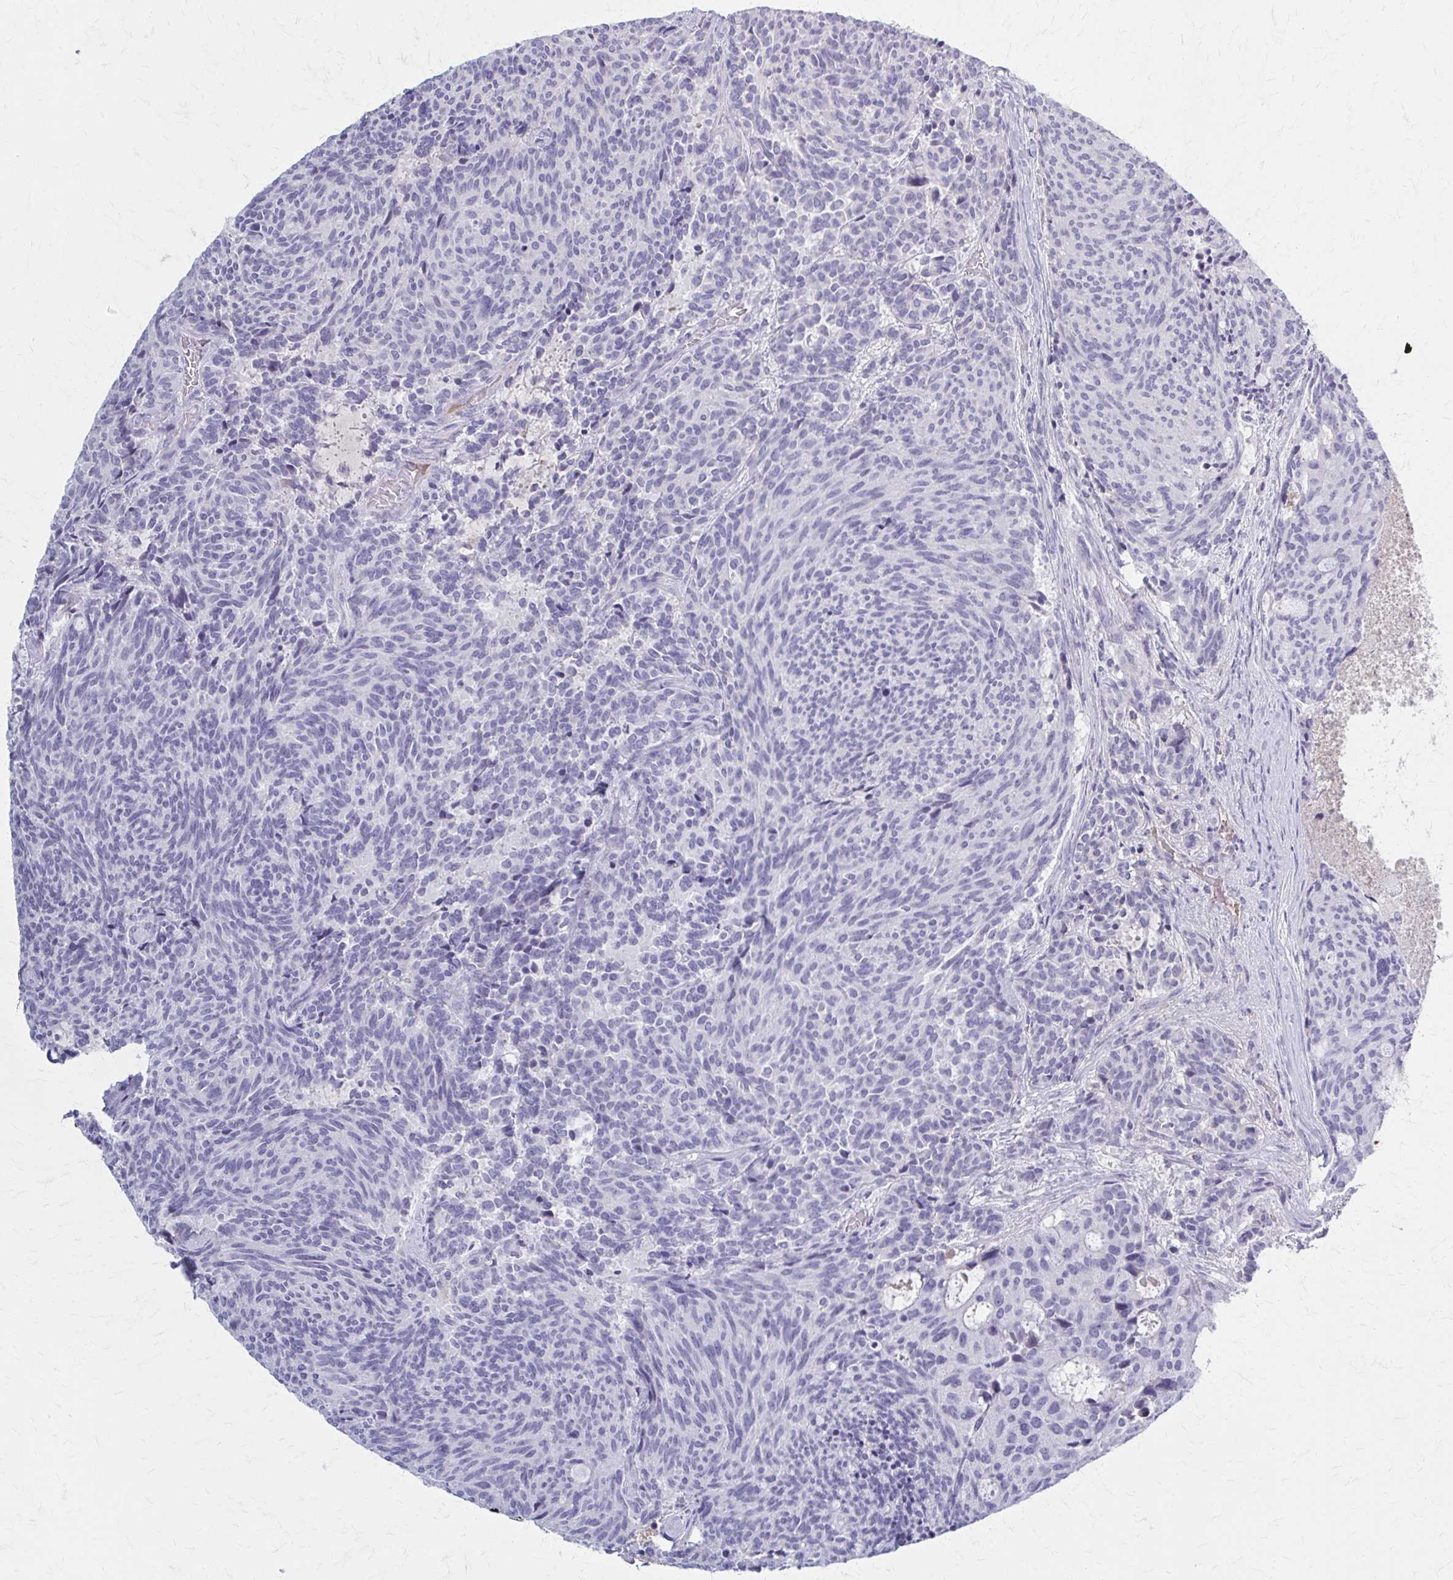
{"staining": {"intensity": "negative", "quantity": "none", "location": "none"}, "tissue": "carcinoid", "cell_type": "Tumor cells", "image_type": "cancer", "snomed": [{"axis": "morphology", "description": "Carcinoid, malignant, NOS"}, {"axis": "topography", "description": "Pancreas"}], "caption": "Immunohistochemical staining of malignant carcinoid demonstrates no significant expression in tumor cells. The staining is performed using DAB brown chromogen with nuclei counter-stained in using hematoxylin.", "gene": "SERPIND1", "patient": {"sex": "female", "age": 54}}